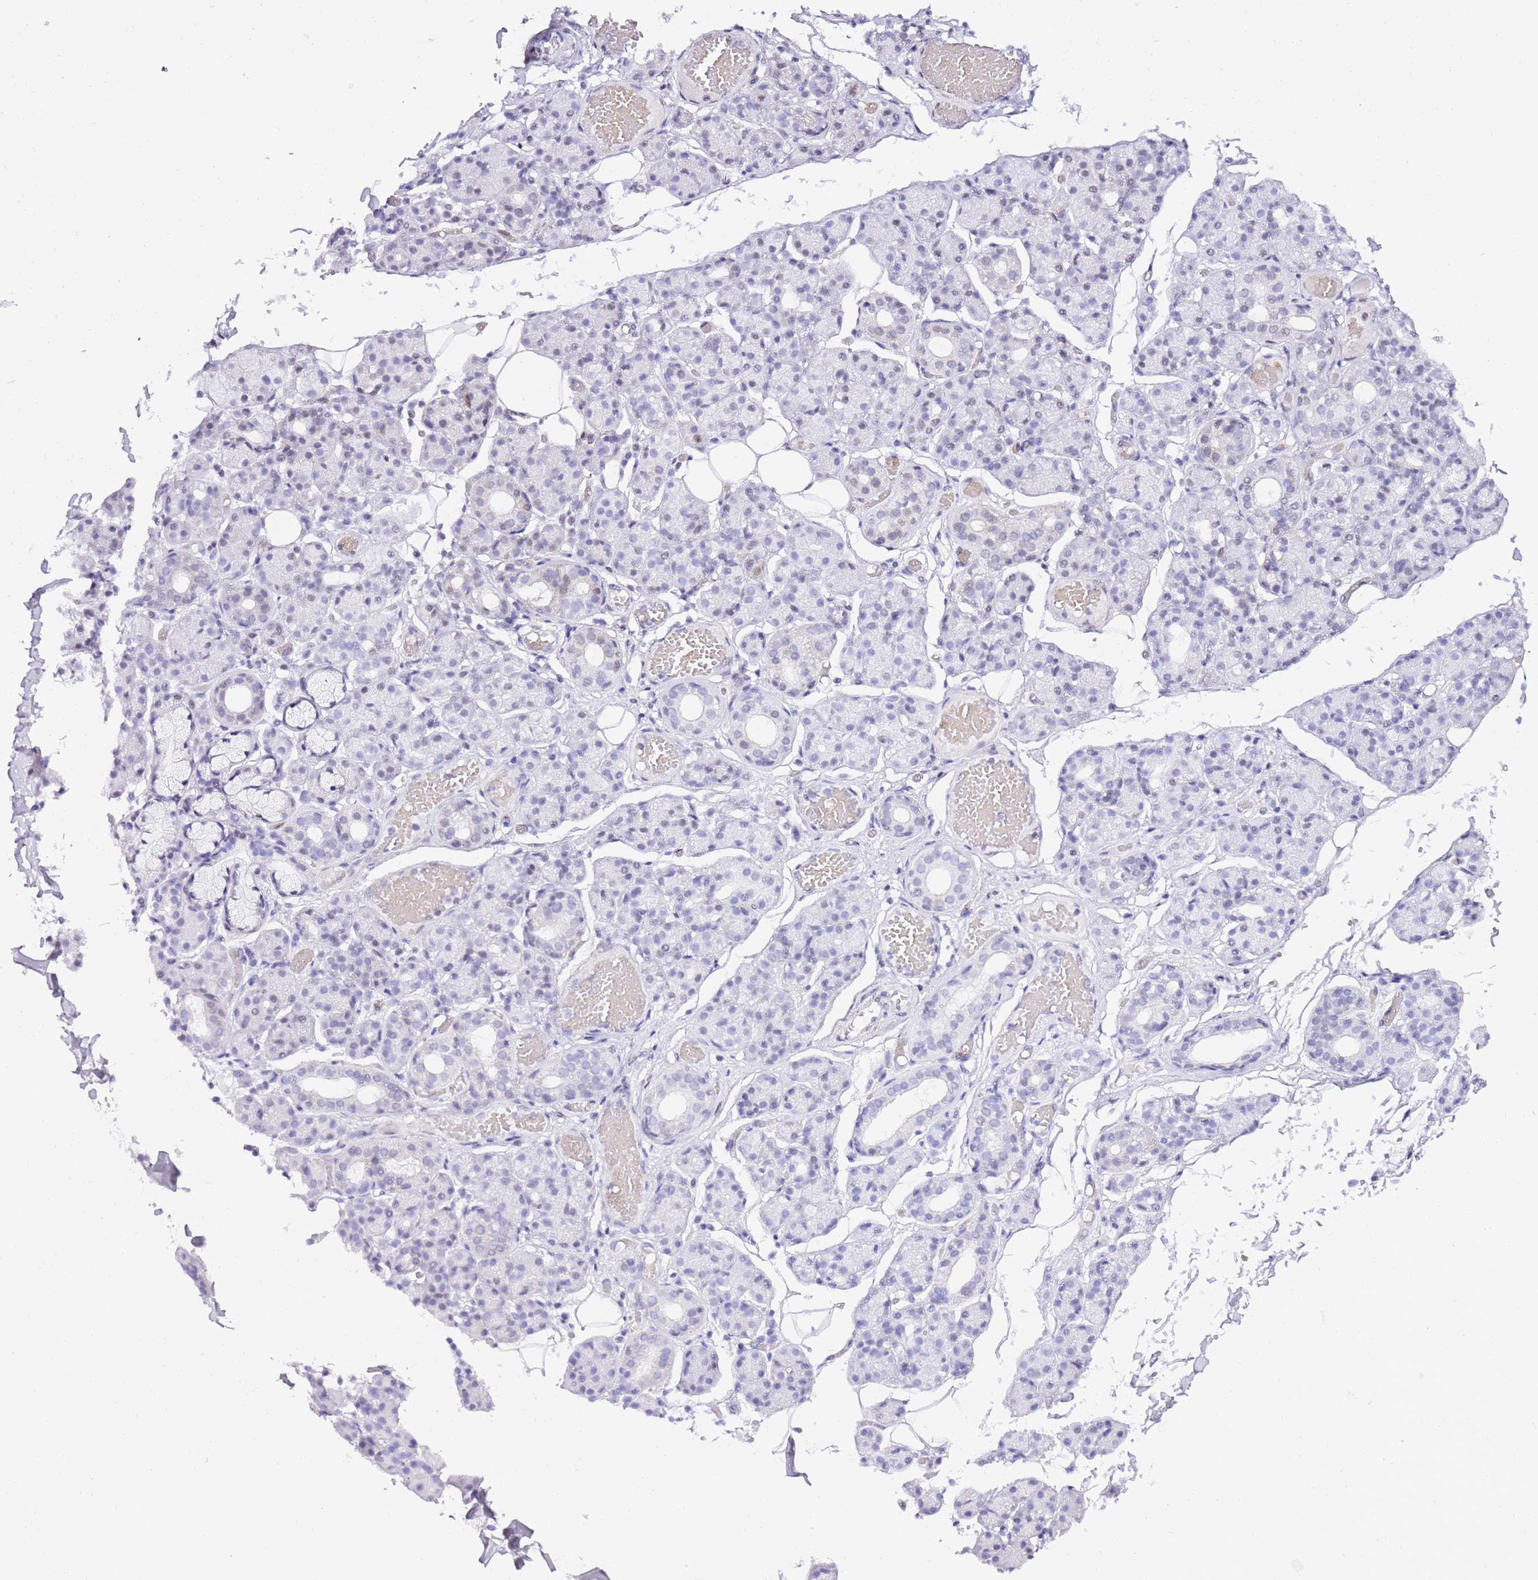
{"staining": {"intensity": "negative", "quantity": "none", "location": "none"}, "tissue": "salivary gland", "cell_type": "Glandular cells", "image_type": "normal", "snomed": [{"axis": "morphology", "description": "Normal tissue, NOS"}, {"axis": "topography", "description": "Salivary gland"}], "caption": "Protein analysis of benign salivary gland exhibits no significant expression in glandular cells.", "gene": "GBP2", "patient": {"sex": "male", "age": 63}}